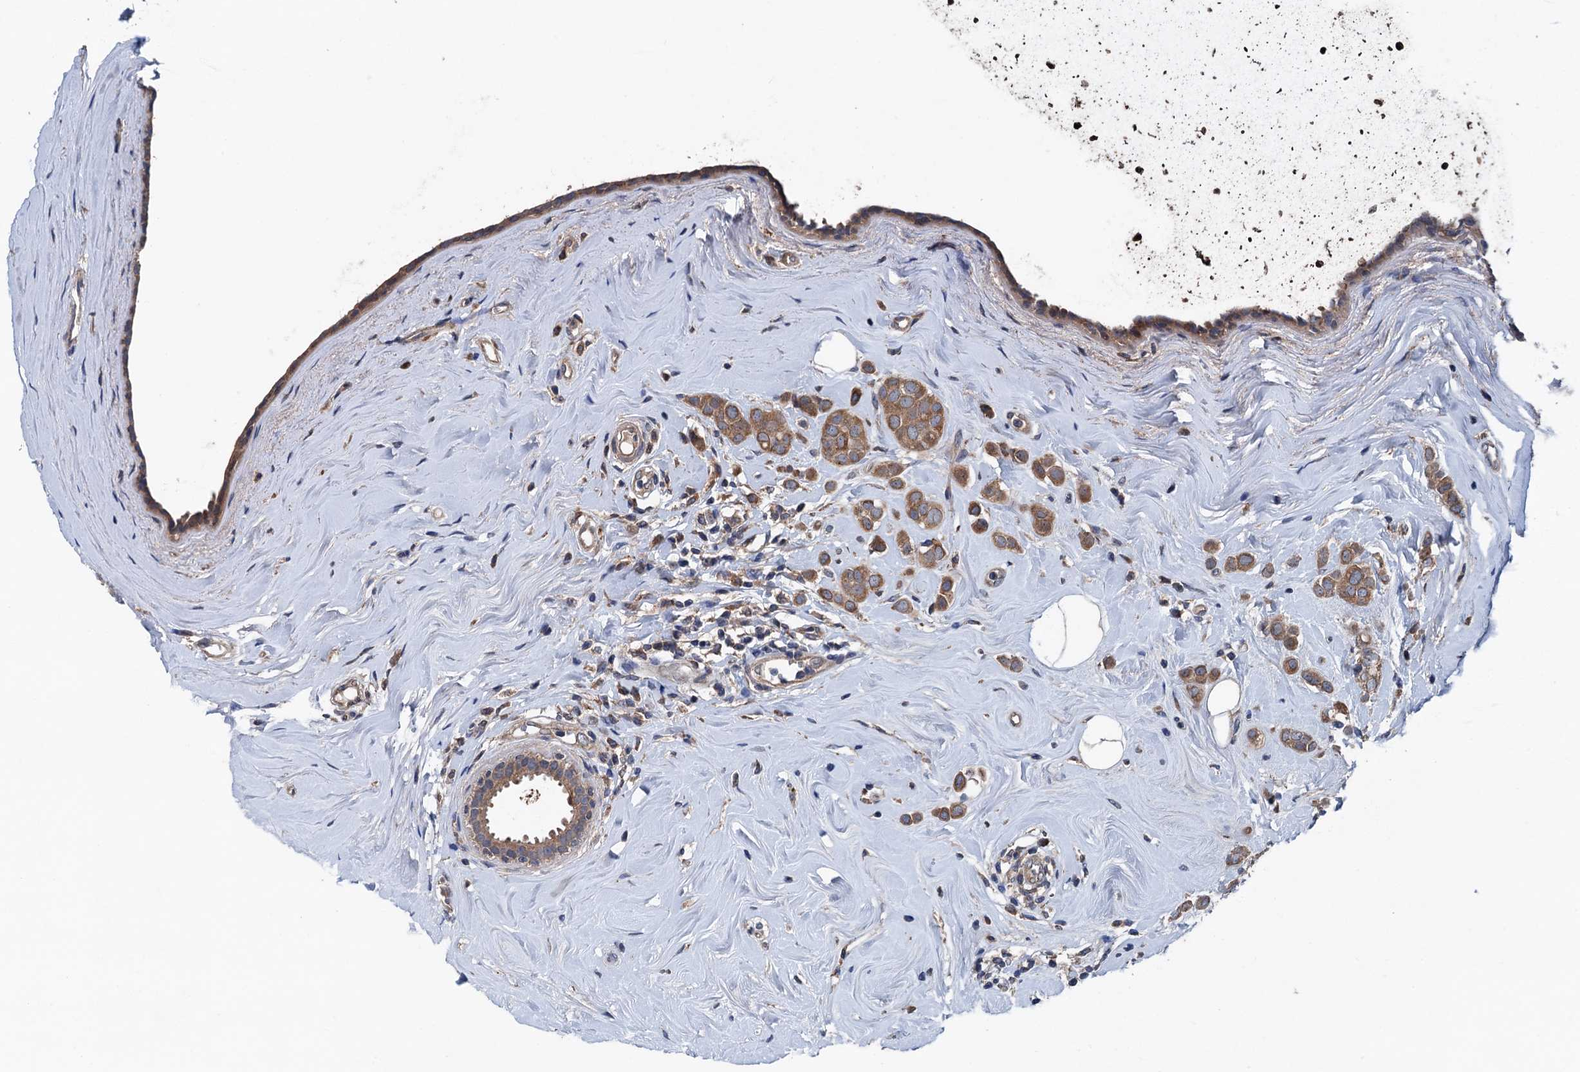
{"staining": {"intensity": "moderate", "quantity": ">75%", "location": "cytoplasmic/membranous"}, "tissue": "breast cancer", "cell_type": "Tumor cells", "image_type": "cancer", "snomed": [{"axis": "morphology", "description": "Lobular carcinoma"}, {"axis": "topography", "description": "Breast"}], "caption": "Protein staining shows moderate cytoplasmic/membranous staining in about >75% of tumor cells in lobular carcinoma (breast).", "gene": "BLTP3B", "patient": {"sex": "female", "age": 47}}